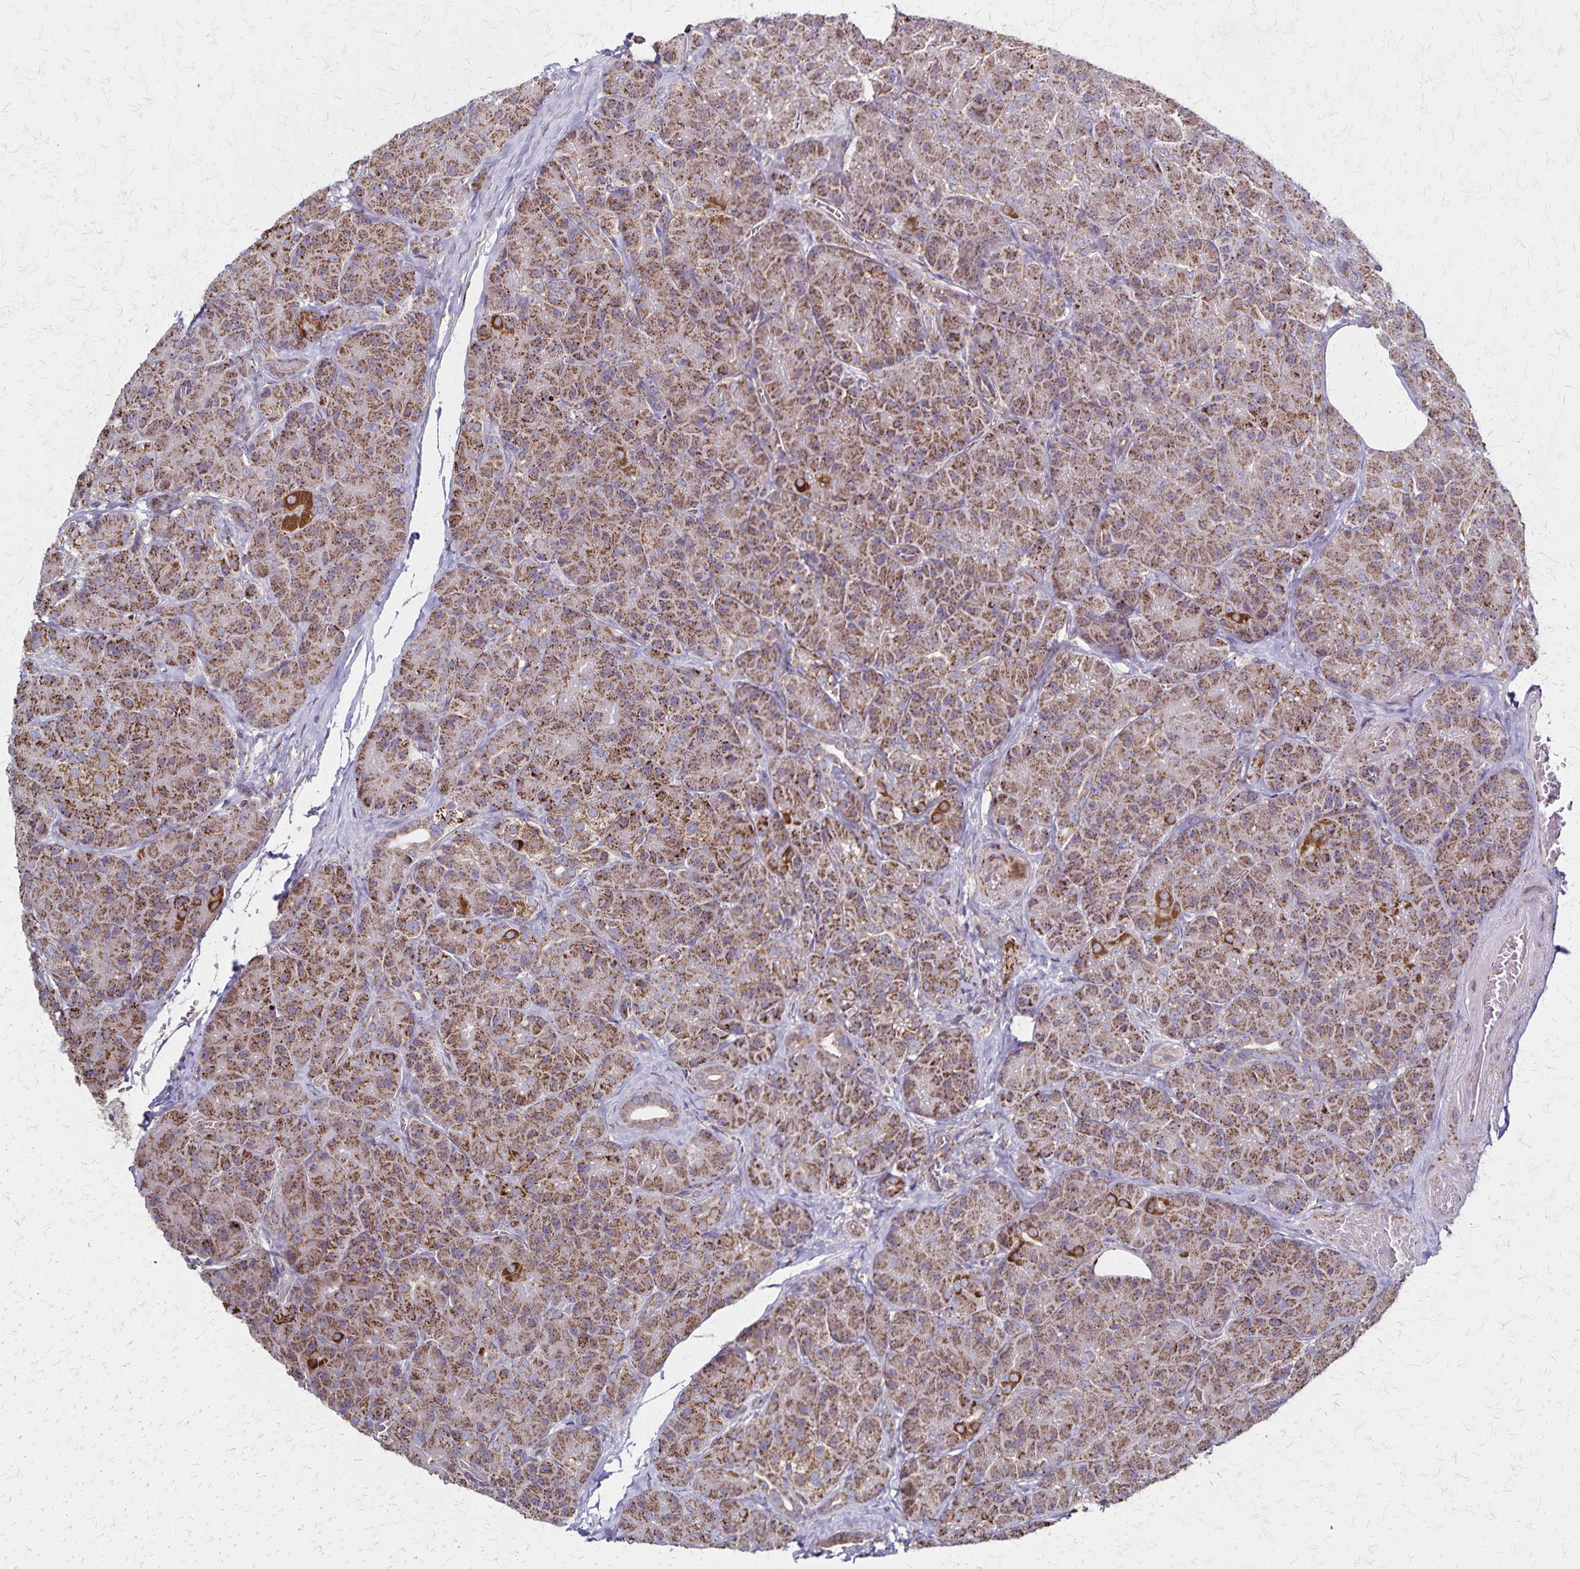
{"staining": {"intensity": "moderate", "quantity": ">75%", "location": "cytoplasmic/membranous"}, "tissue": "pancreas", "cell_type": "Exocrine glandular cells", "image_type": "normal", "snomed": [{"axis": "morphology", "description": "Normal tissue, NOS"}, {"axis": "topography", "description": "Pancreas"}], "caption": "Immunohistochemistry of normal human pancreas displays medium levels of moderate cytoplasmic/membranous staining in about >75% of exocrine glandular cells. The staining was performed using DAB to visualize the protein expression in brown, while the nuclei were stained in blue with hematoxylin (Magnification: 20x).", "gene": "NFS1", "patient": {"sex": "male", "age": 57}}